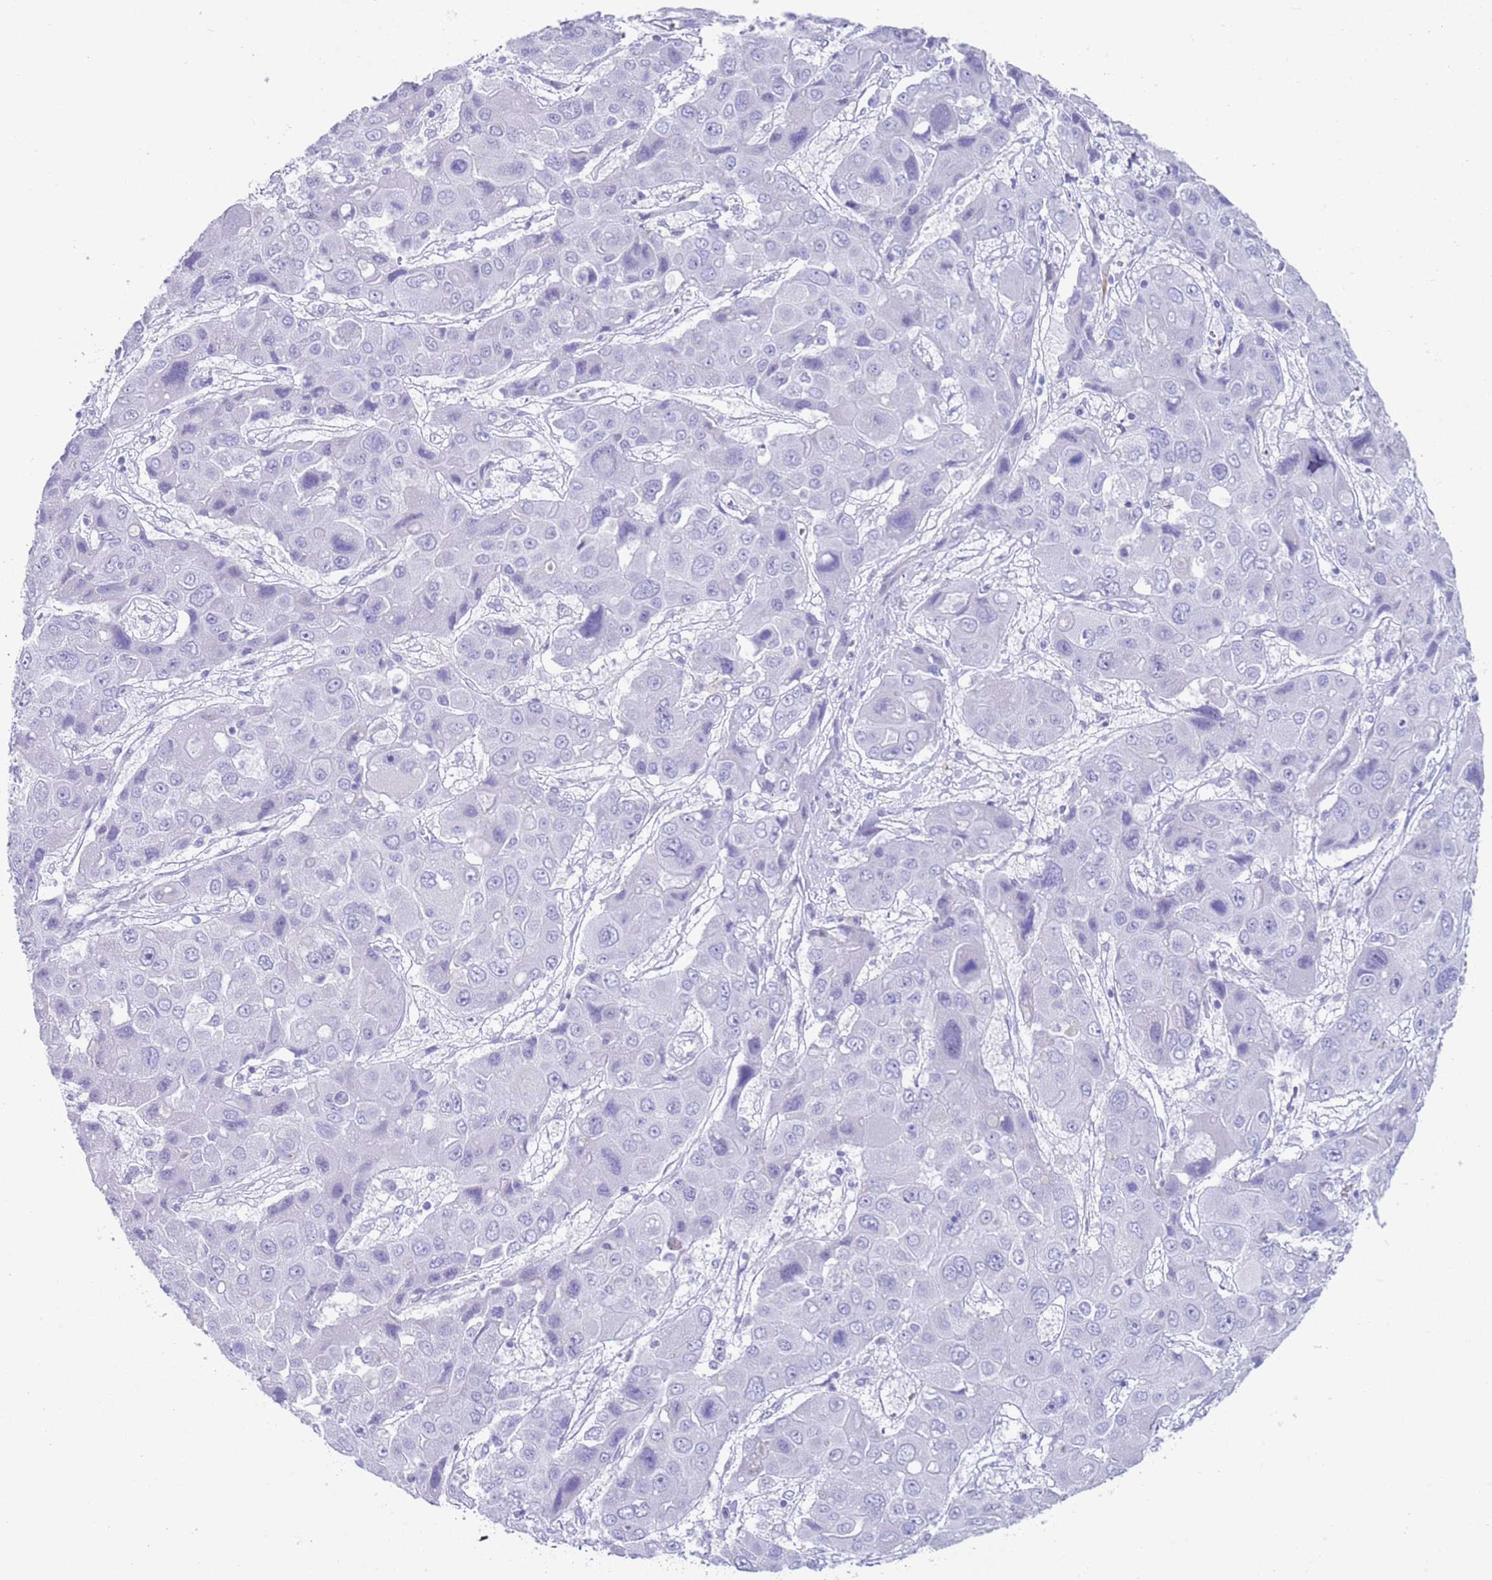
{"staining": {"intensity": "negative", "quantity": "none", "location": "none"}, "tissue": "liver cancer", "cell_type": "Tumor cells", "image_type": "cancer", "snomed": [{"axis": "morphology", "description": "Cholangiocarcinoma"}, {"axis": "topography", "description": "Liver"}], "caption": "High magnification brightfield microscopy of liver cancer (cholangiocarcinoma) stained with DAB (brown) and counterstained with hematoxylin (blue): tumor cells show no significant staining. (DAB immunohistochemistry (IHC) with hematoxylin counter stain).", "gene": "CPXM2", "patient": {"sex": "male", "age": 67}}